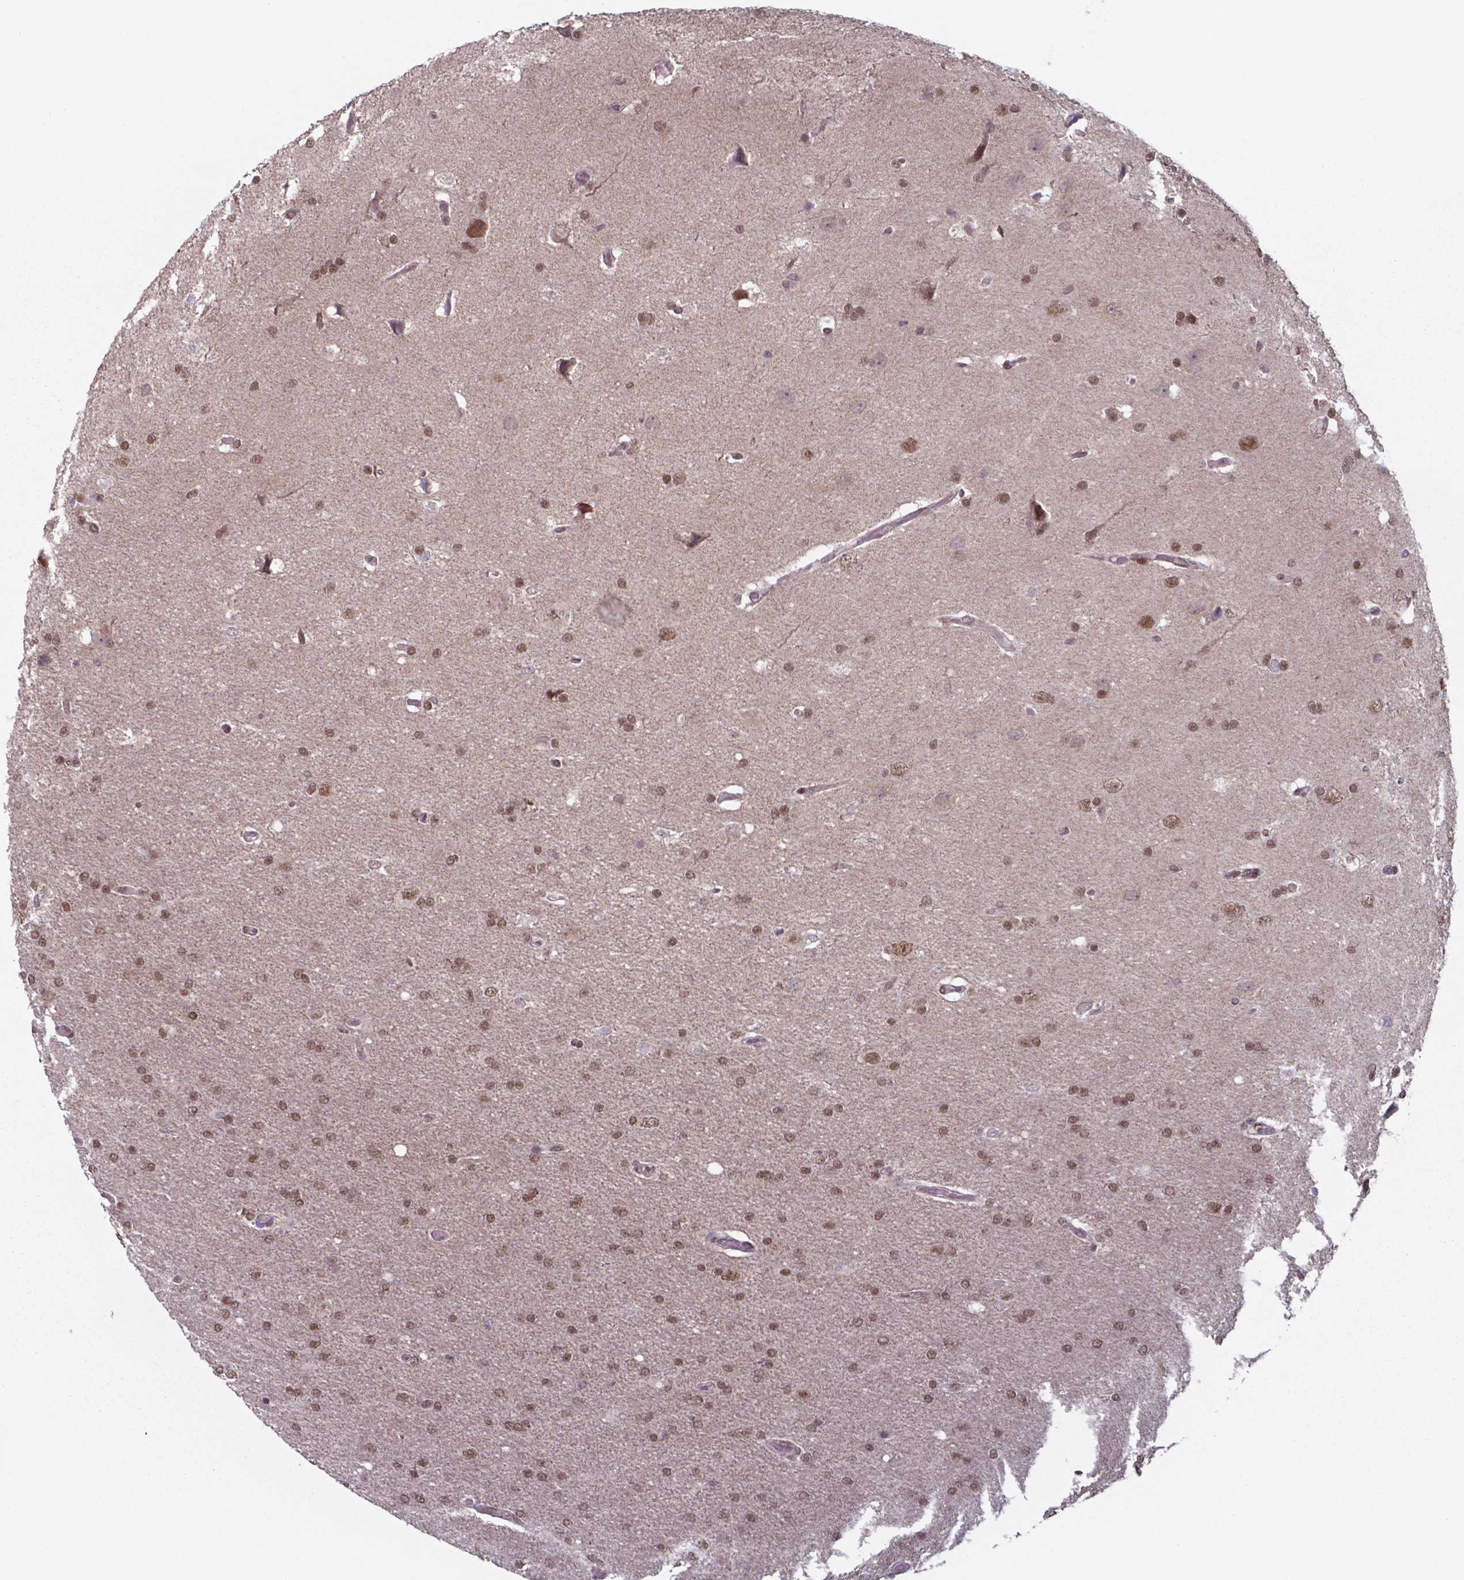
{"staining": {"intensity": "moderate", "quantity": ">75%", "location": "nuclear"}, "tissue": "glioma", "cell_type": "Tumor cells", "image_type": "cancer", "snomed": [{"axis": "morphology", "description": "Glioma, malignant, High grade"}, {"axis": "topography", "description": "Cerebral cortex"}], "caption": "Protein expression analysis of human glioma reveals moderate nuclear expression in approximately >75% of tumor cells. Immunohistochemistry (ihc) stains the protein in brown and the nuclei are stained blue.", "gene": "UBA1", "patient": {"sex": "male", "age": 70}}